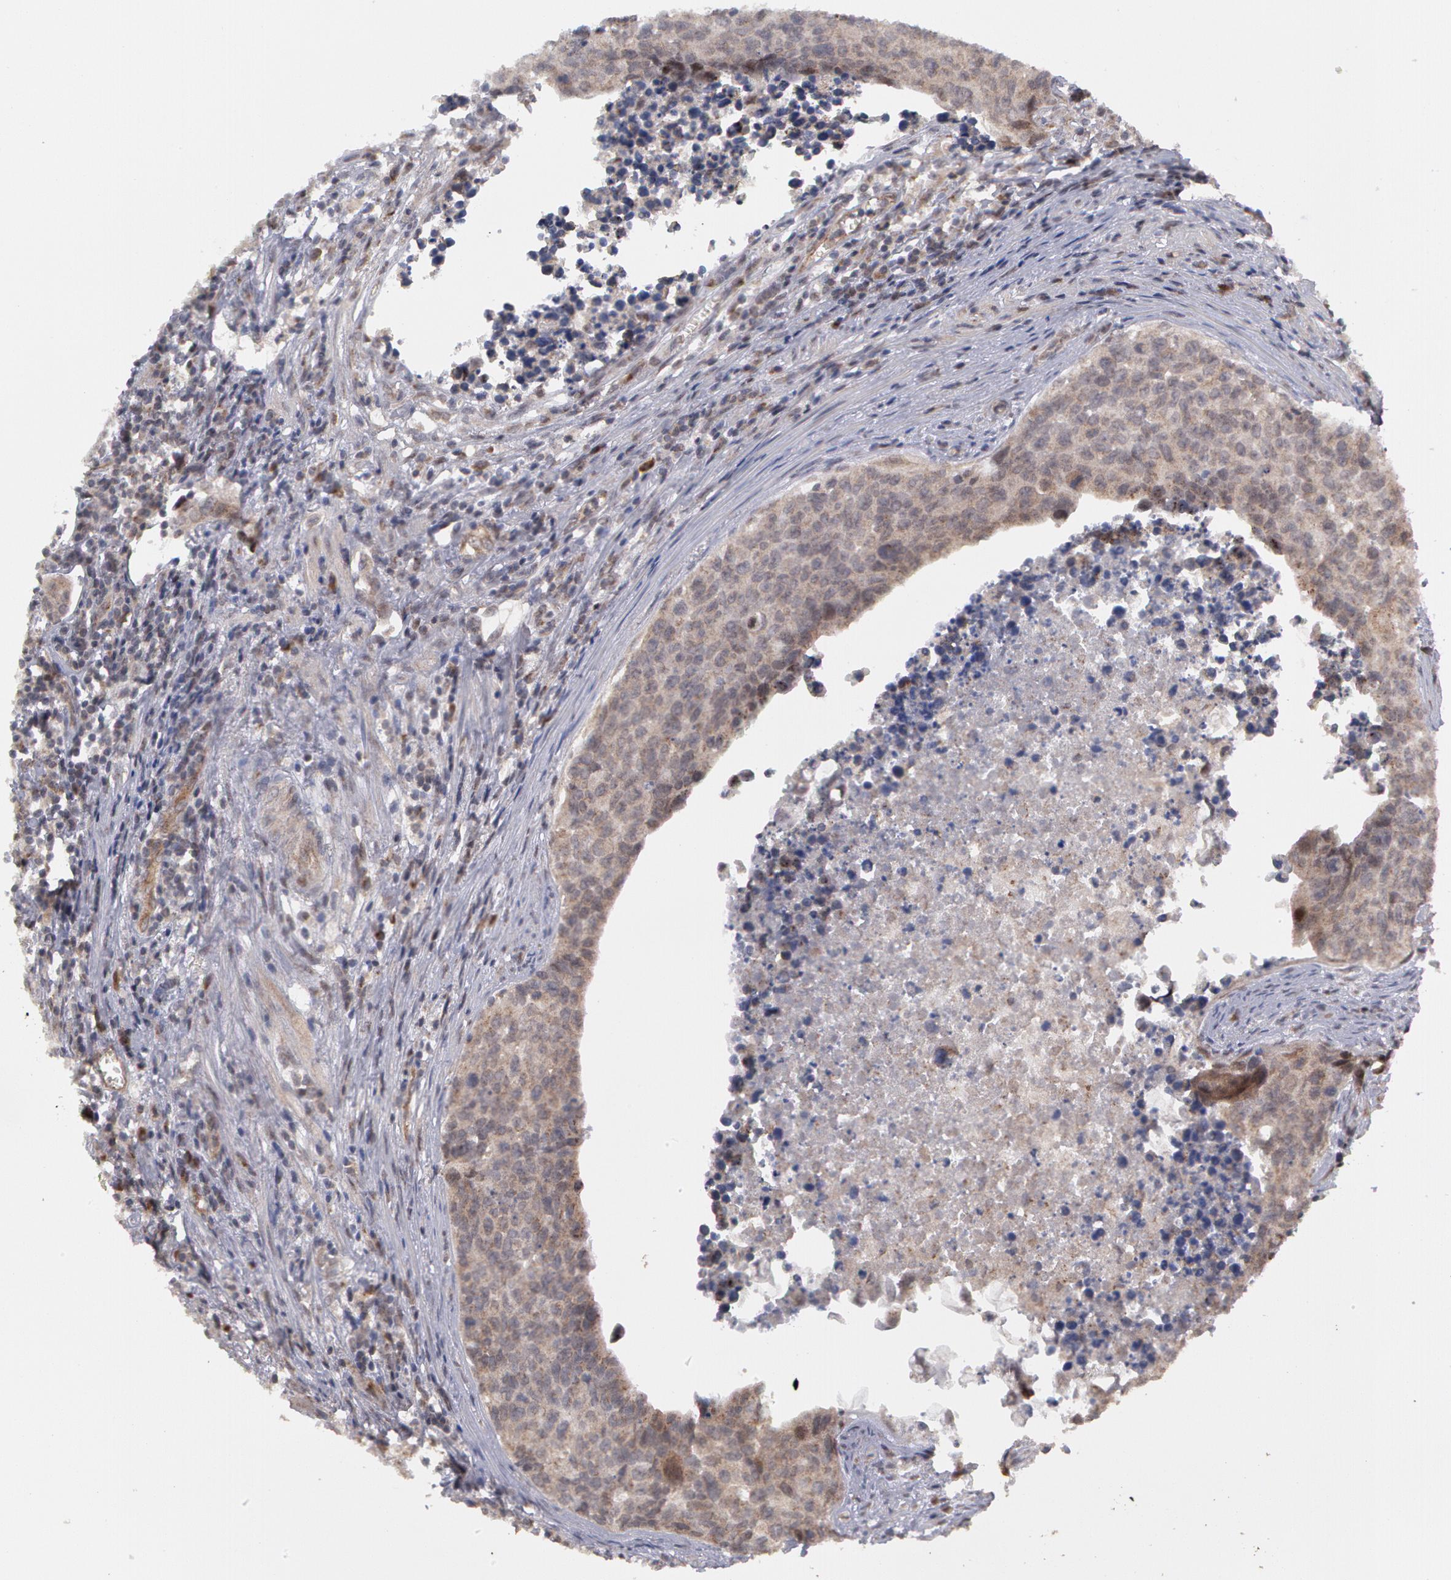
{"staining": {"intensity": "negative", "quantity": "none", "location": "none"}, "tissue": "urothelial cancer", "cell_type": "Tumor cells", "image_type": "cancer", "snomed": [{"axis": "morphology", "description": "Urothelial carcinoma, High grade"}, {"axis": "topography", "description": "Urinary bladder"}], "caption": "Photomicrograph shows no significant protein staining in tumor cells of urothelial cancer.", "gene": "STX5", "patient": {"sex": "male", "age": 81}}